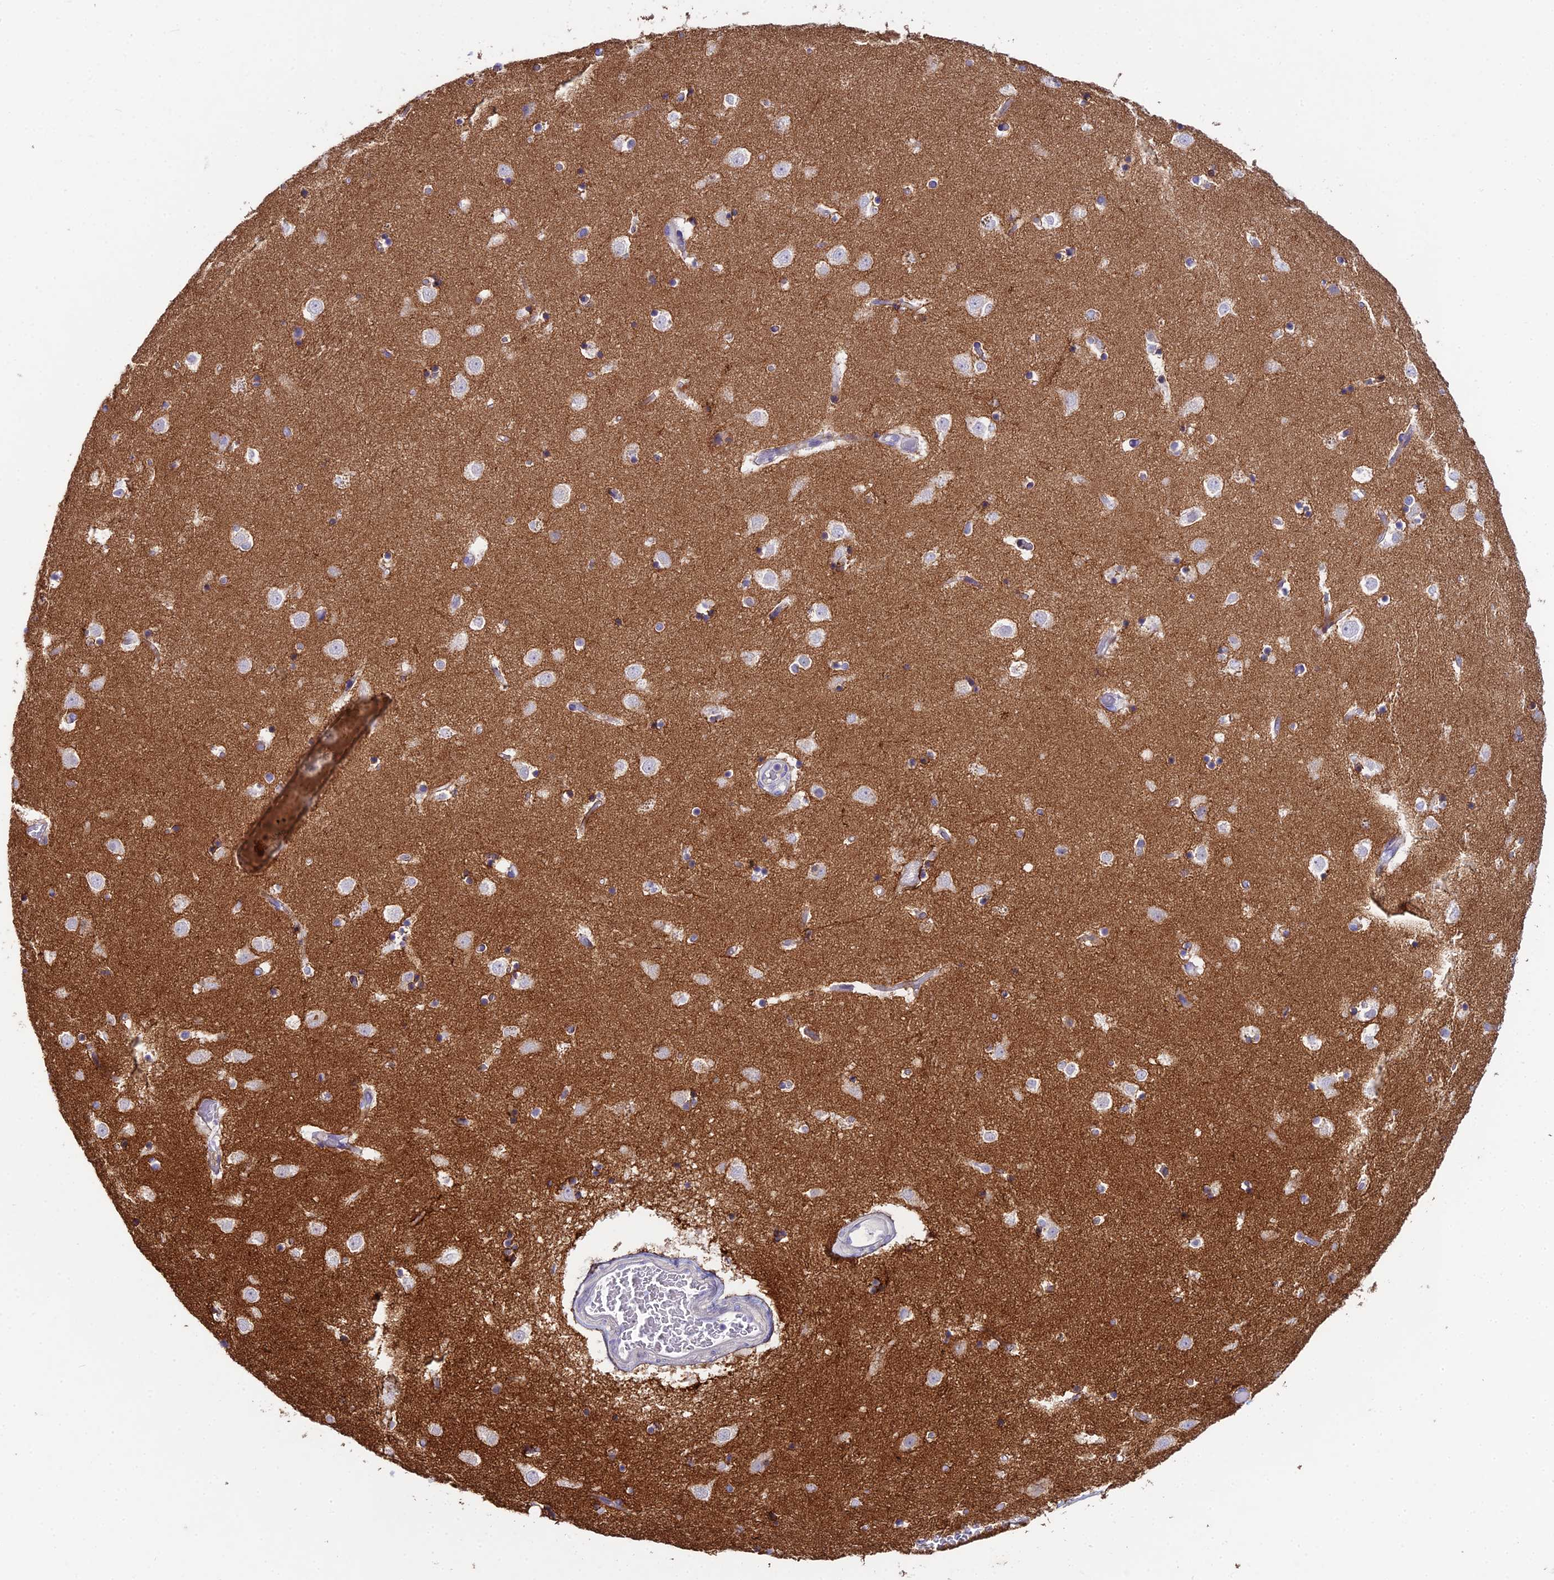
{"staining": {"intensity": "moderate", "quantity": "<25%", "location": "cytoplasmic/membranous"}, "tissue": "caudate", "cell_type": "Glial cells", "image_type": "normal", "snomed": [{"axis": "morphology", "description": "Normal tissue, NOS"}, {"axis": "topography", "description": "Lateral ventricle wall"}], "caption": "Caudate stained for a protein shows moderate cytoplasmic/membranous positivity in glial cells. Using DAB (brown) and hematoxylin (blue) stains, captured at high magnification using brightfield microscopy.", "gene": "NCAM1", "patient": {"sex": "female", "age": 52}}